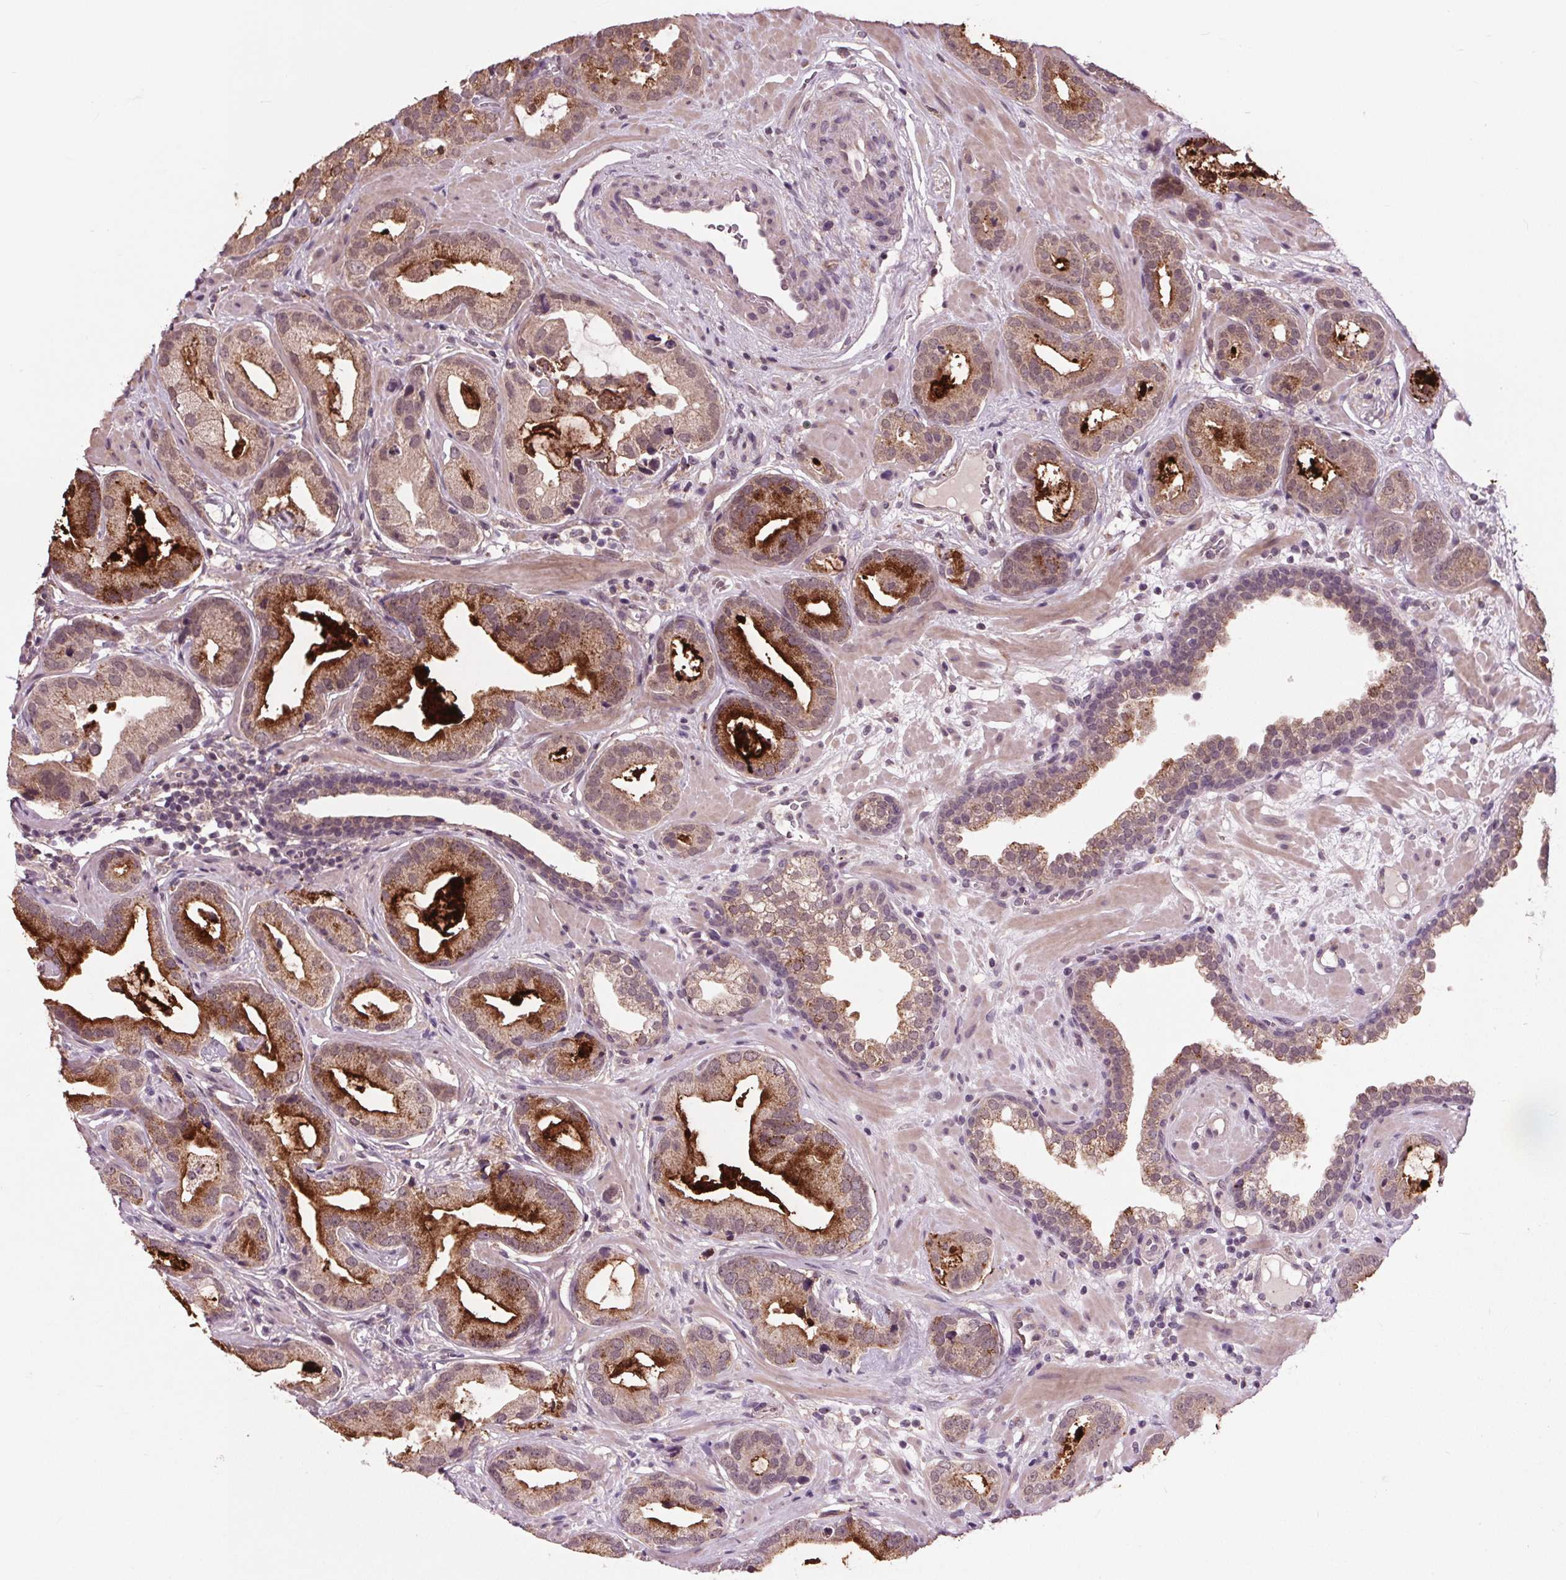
{"staining": {"intensity": "moderate", "quantity": ">75%", "location": "cytoplasmic/membranous,nuclear"}, "tissue": "prostate cancer", "cell_type": "Tumor cells", "image_type": "cancer", "snomed": [{"axis": "morphology", "description": "Adenocarcinoma, Low grade"}, {"axis": "topography", "description": "Prostate"}], "caption": "Tumor cells demonstrate medium levels of moderate cytoplasmic/membranous and nuclear positivity in approximately >75% of cells in adenocarcinoma (low-grade) (prostate).", "gene": "MAPK8", "patient": {"sex": "male", "age": 62}}